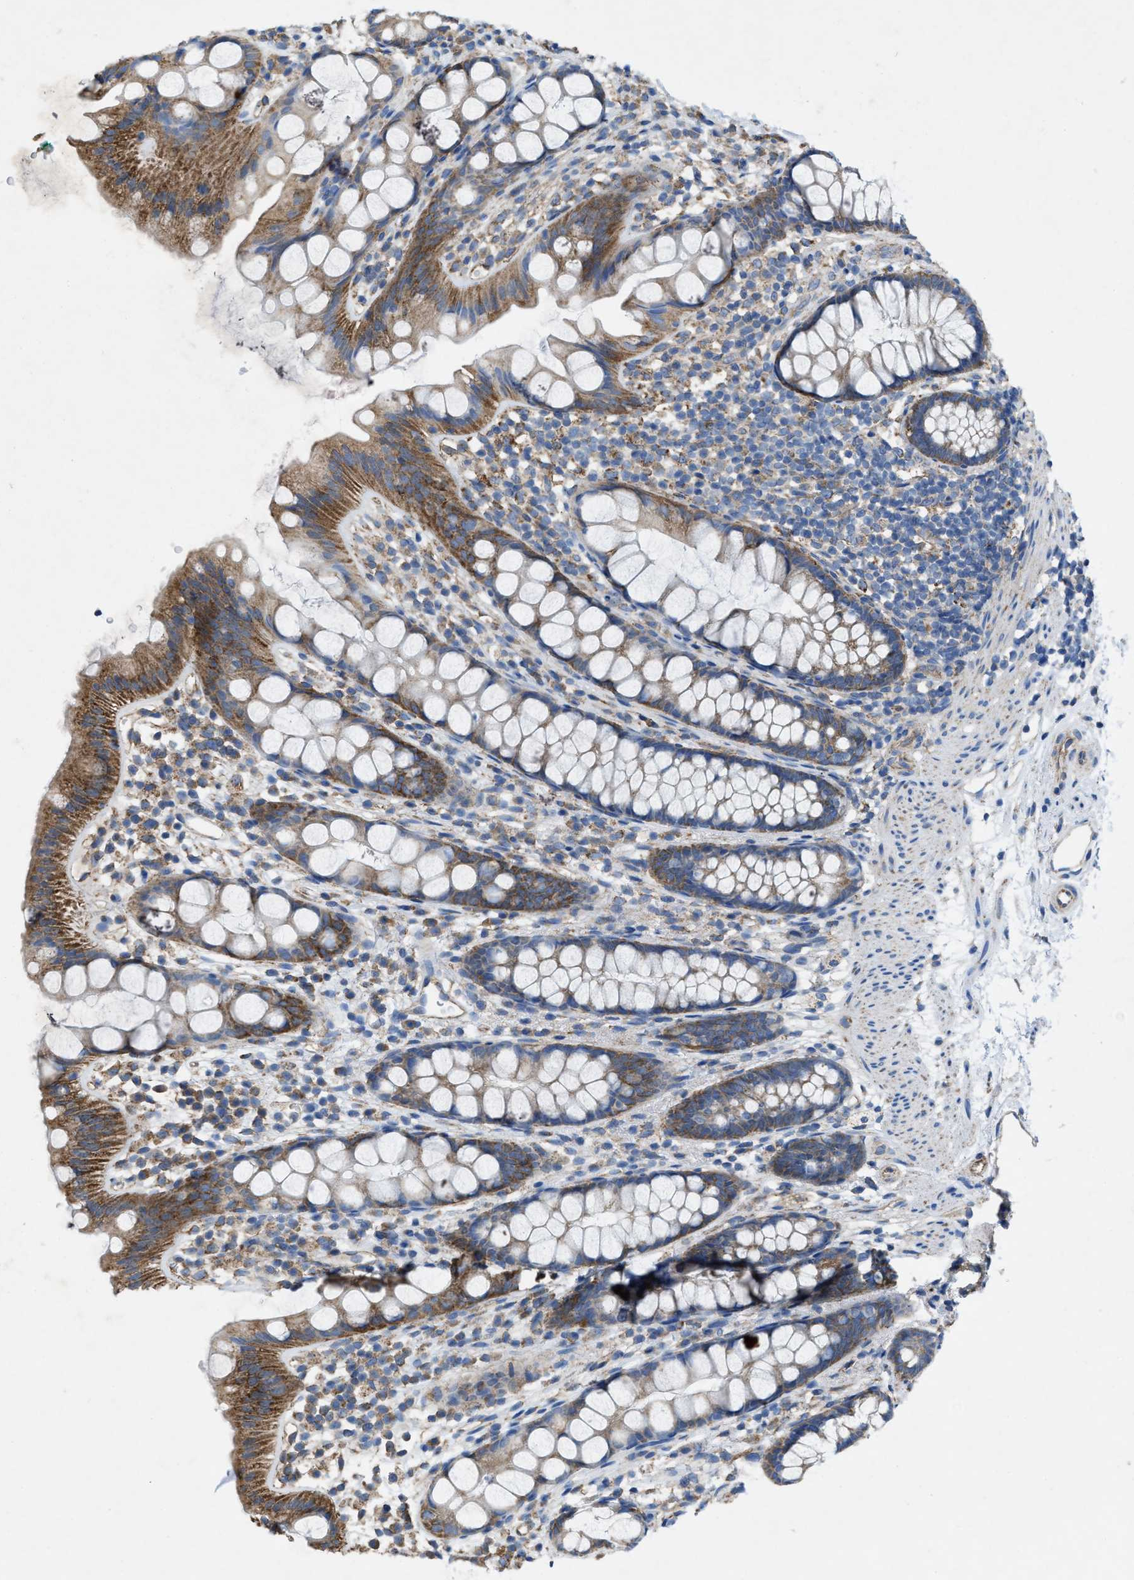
{"staining": {"intensity": "moderate", "quantity": ">75%", "location": "cytoplasmic/membranous"}, "tissue": "rectum", "cell_type": "Glandular cells", "image_type": "normal", "snomed": [{"axis": "morphology", "description": "Normal tissue, NOS"}, {"axis": "topography", "description": "Rectum"}], "caption": "Protein expression analysis of benign human rectum reveals moderate cytoplasmic/membranous staining in about >75% of glandular cells.", "gene": "DOLPP1", "patient": {"sex": "female", "age": 65}}